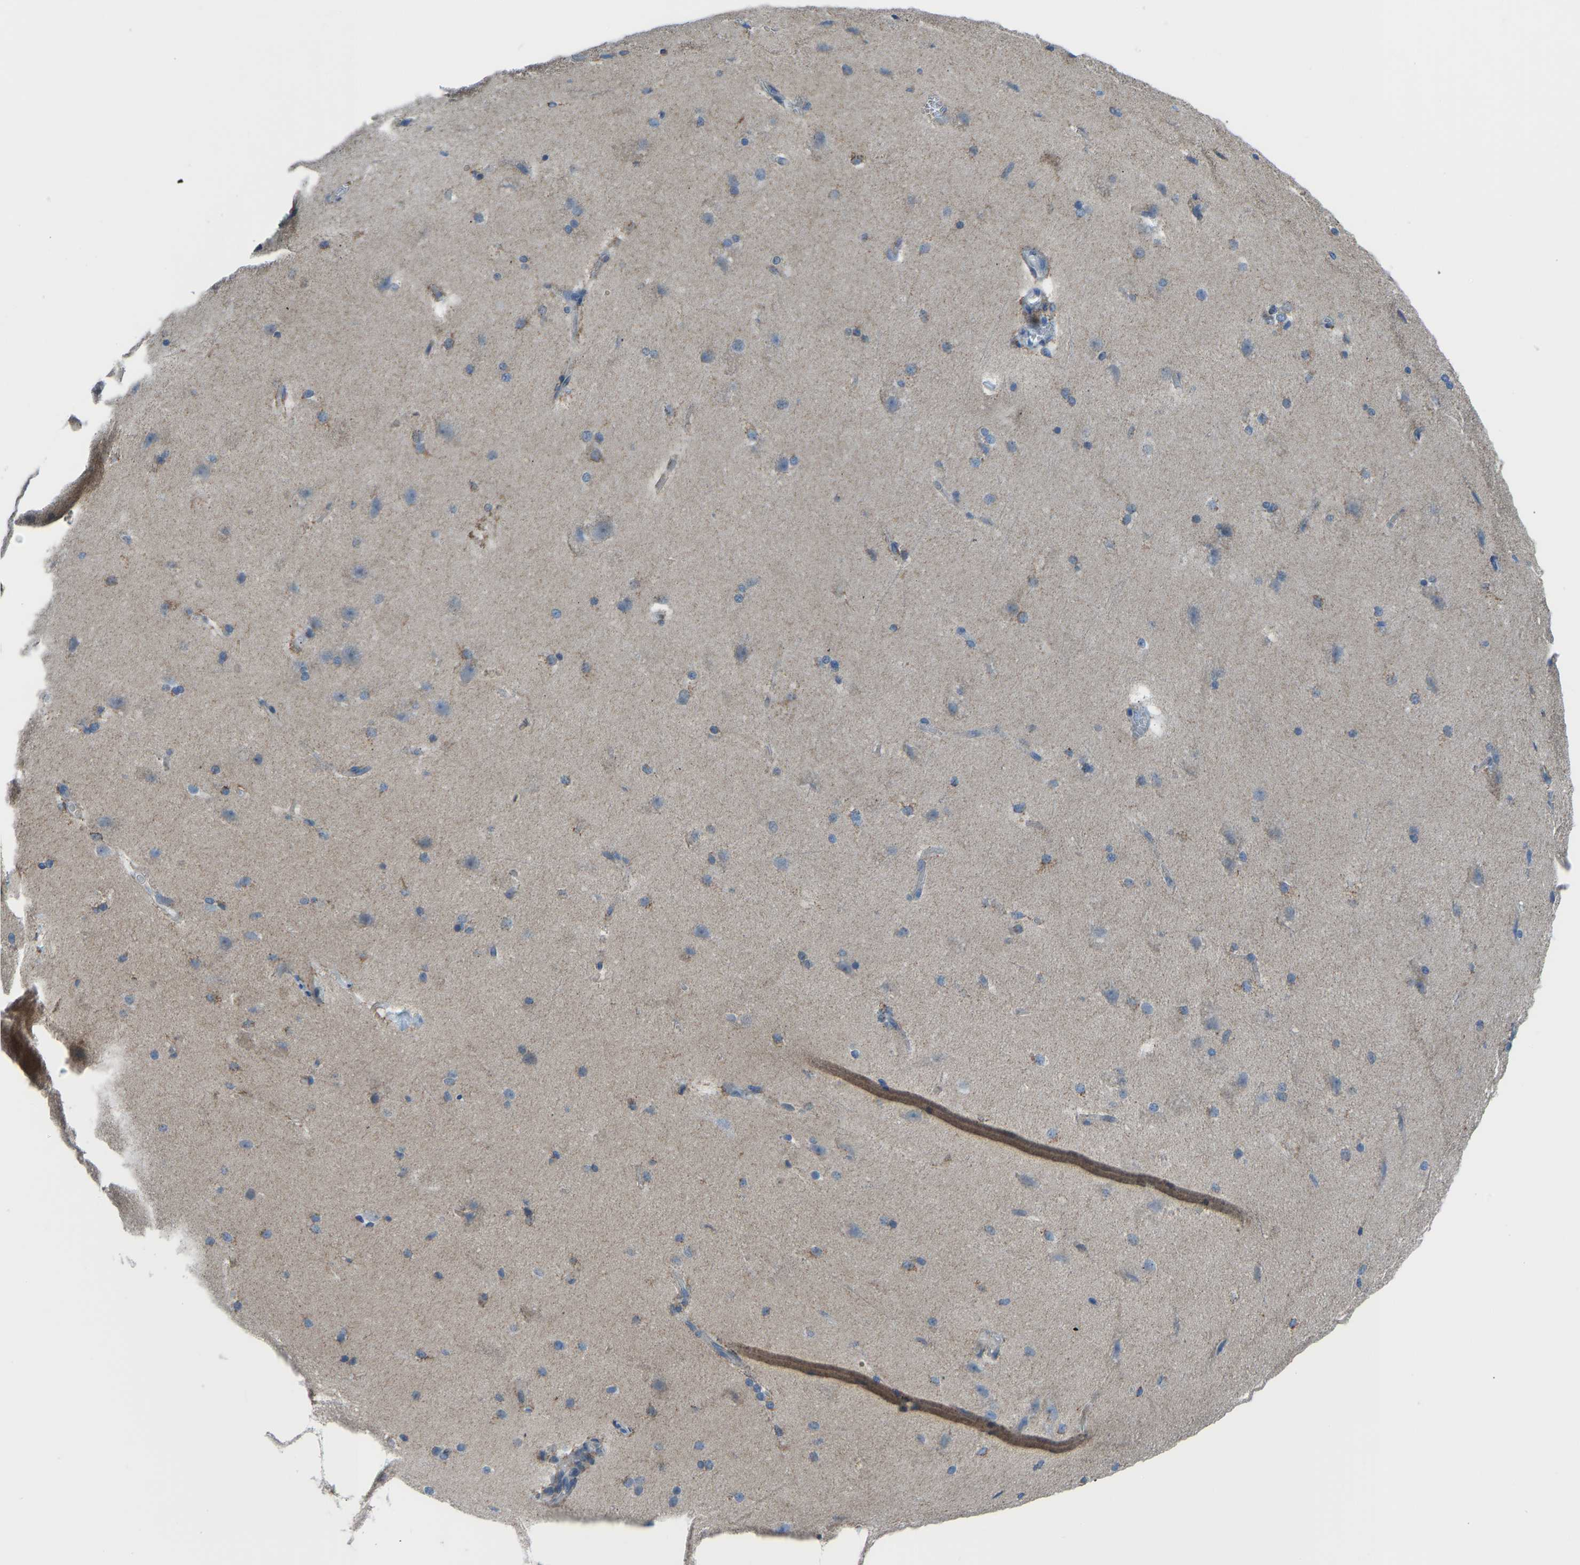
{"staining": {"intensity": "negative", "quantity": "none", "location": "none"}, "tissue": "cerebral cortex", "cell_type": "Endothelial cells", "image_type": "normal", "snomed": [{"axis": "morphology", "description": "Normal tissue, NOS"}, {"axis": "topography", "description": "Cerebral cortex"}, {"axis": "topography", "description": "Hippocampus"}], "caption": "High magnification brightfield microscopy of unremarkable cerebral cortex stained with DAB (brown) and counterstained with hematoxylin (blue): endothelial cells show no significant staining. (Brightfield microscopy of DAB (3,3'-diaminobenzidine) IHC at high magnification).", "gene": "SMIM20", "patient": {"sex": "female", "age": 19}}